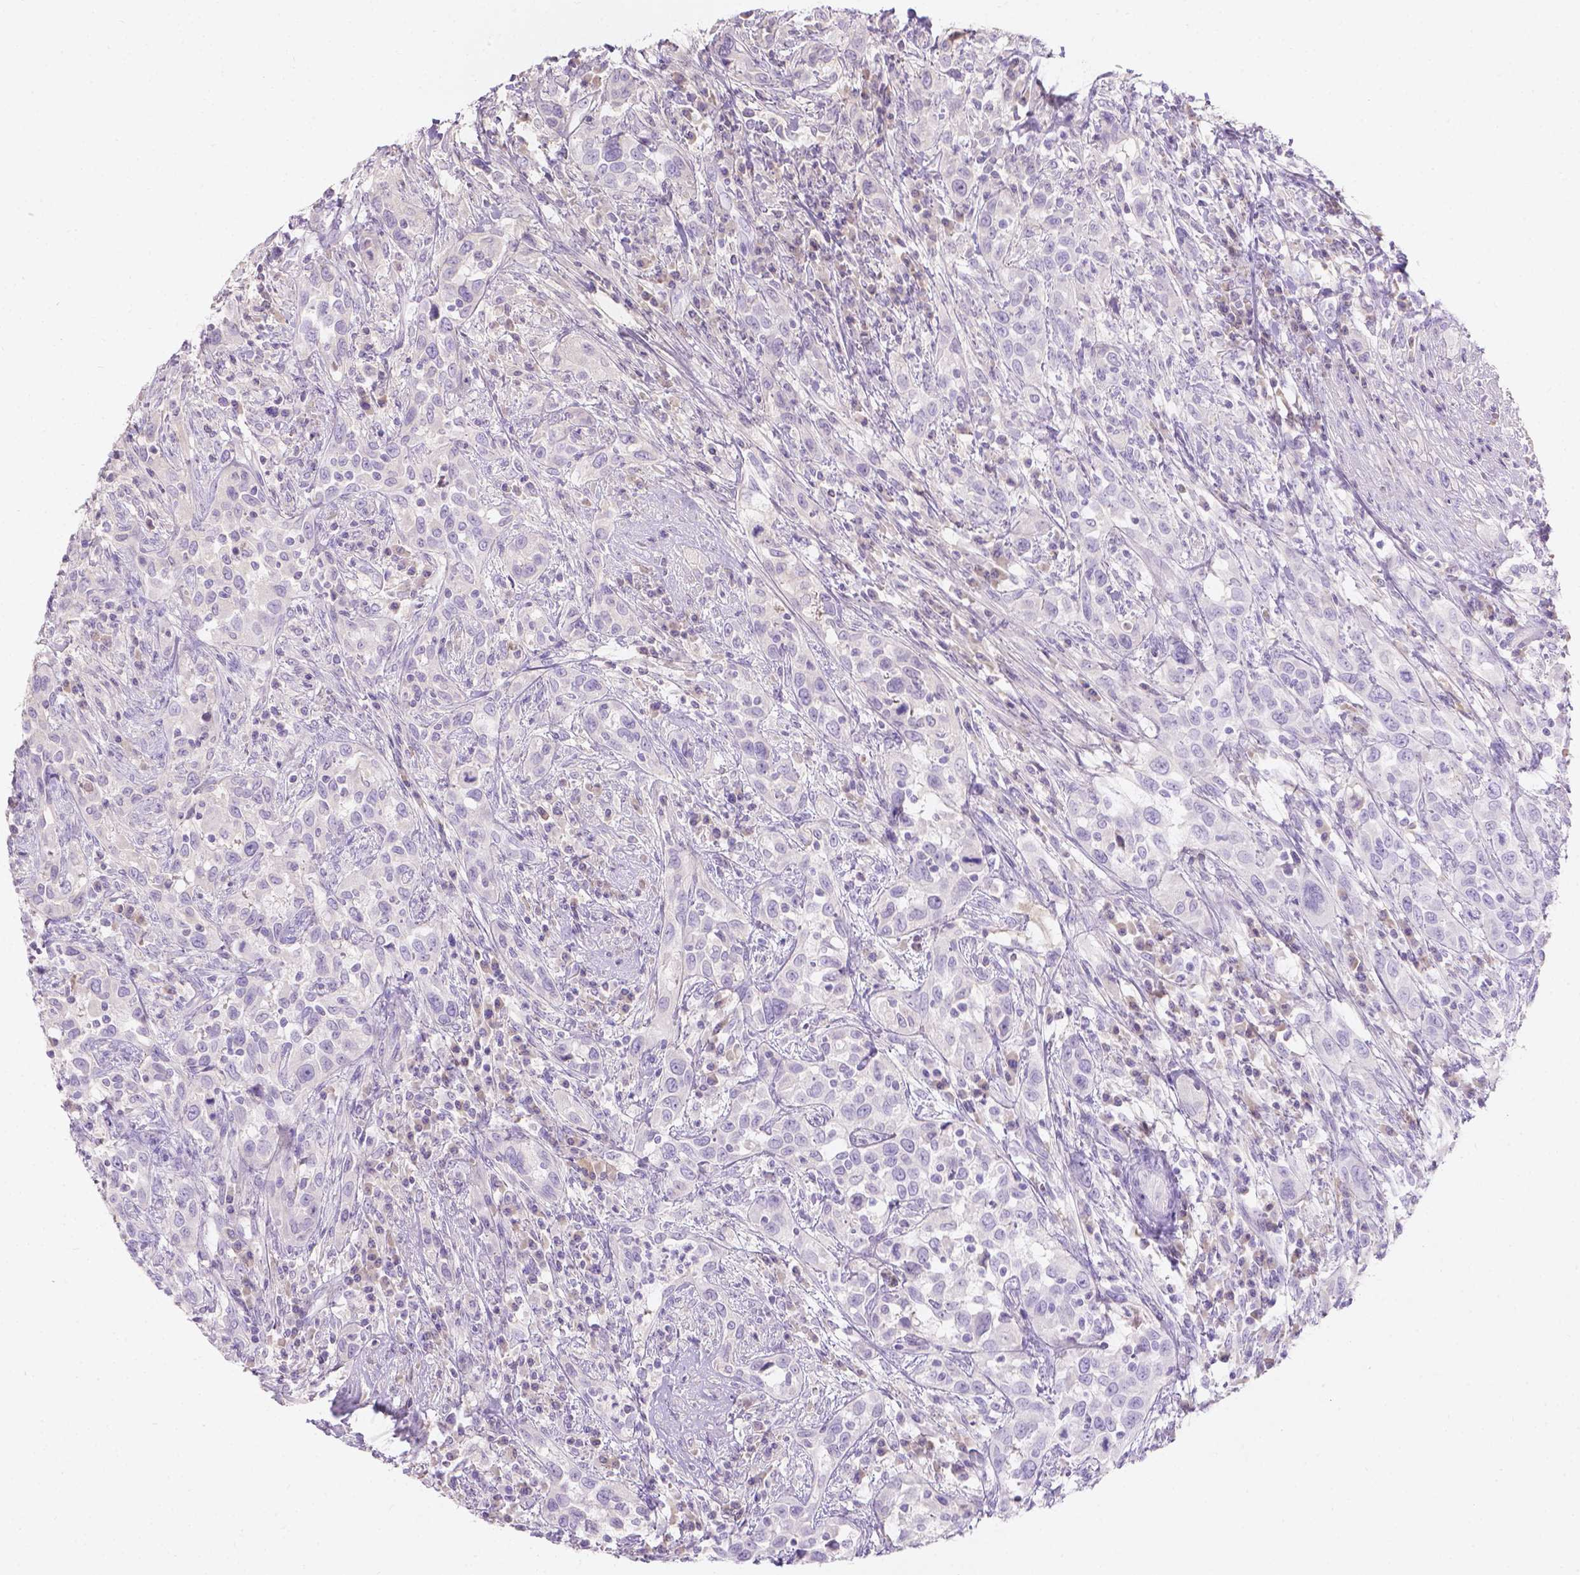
{"staining": {"intensity": "negative", "quantity": "none", "location": "none"}, "tissue": "urothelial cancer", "cell_type": "Tumor cells", "image_type": "cancer", "snomed": [{"axis": "morphology", "description": "Urothelial carcinoma, NOS"}, {"axis": "morphology", "description": "Urothelial carcinoma, High grade"}, {"axis": "topography", "description": "Urinary bladder"}], "caption": "DAB immunohistochemical staining of human transitional cell carcinoma exhibits no significant positivity in tumor cells.", "gene": "GAL3ST2", "patient": {"sex": "female", "age": 64}}